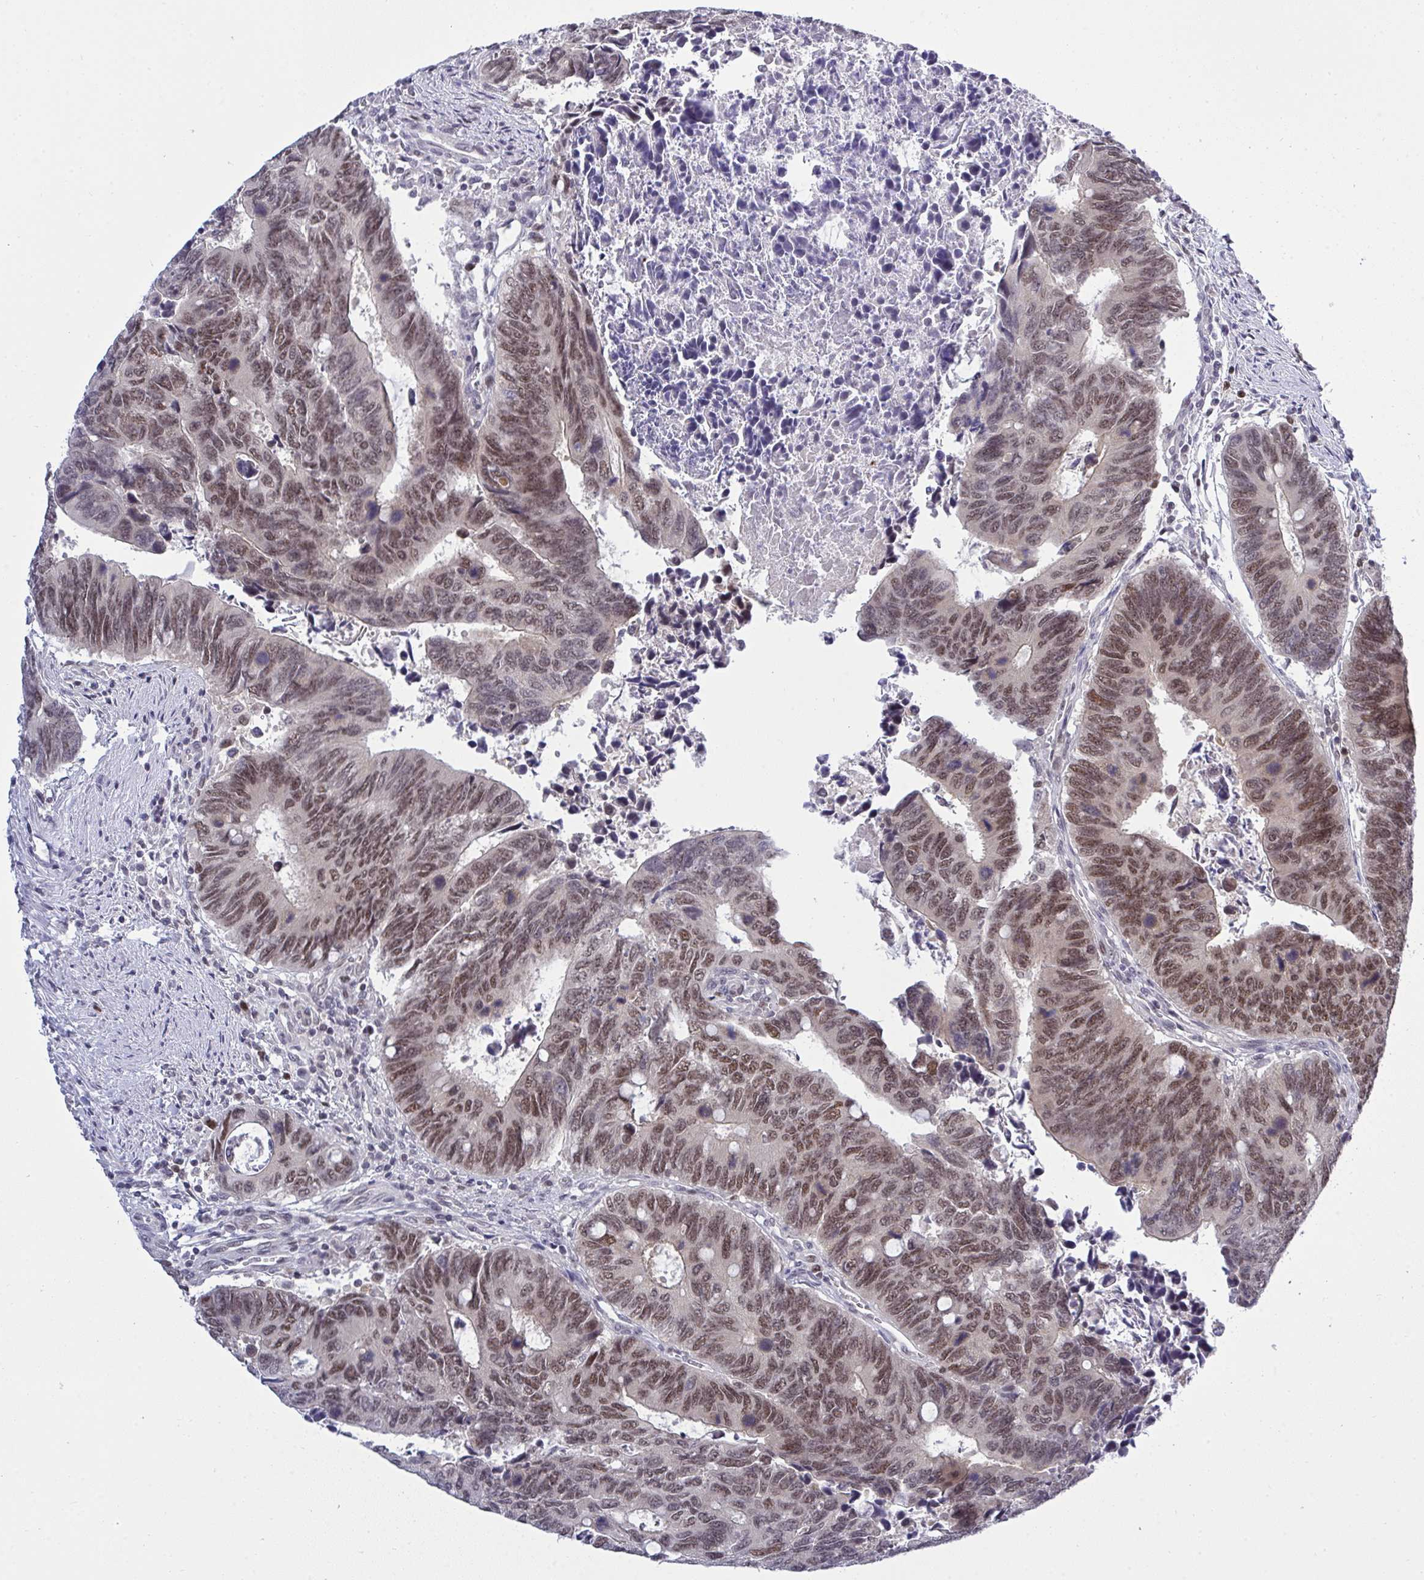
{"staining": {"intensity": "moderate", "quantity": "25%-75%", "location": "nuclear"}, "tissue": "colorectal cancer", "cell_type": "Tumor cells", "image_type": "cancer", "snomed": [{"axis": "morphology", "description": "Adenocarcinoma, NOS"}, {"axis": "topography", "description": "Colon"}], "caption": "A medium amount of moderate nuclear expression is appreciated in about 25%-75% of tumor cells in colorectal cancer tissue.", "gene": "RFC4", "patient": {"sex": "male", "age": 87}}